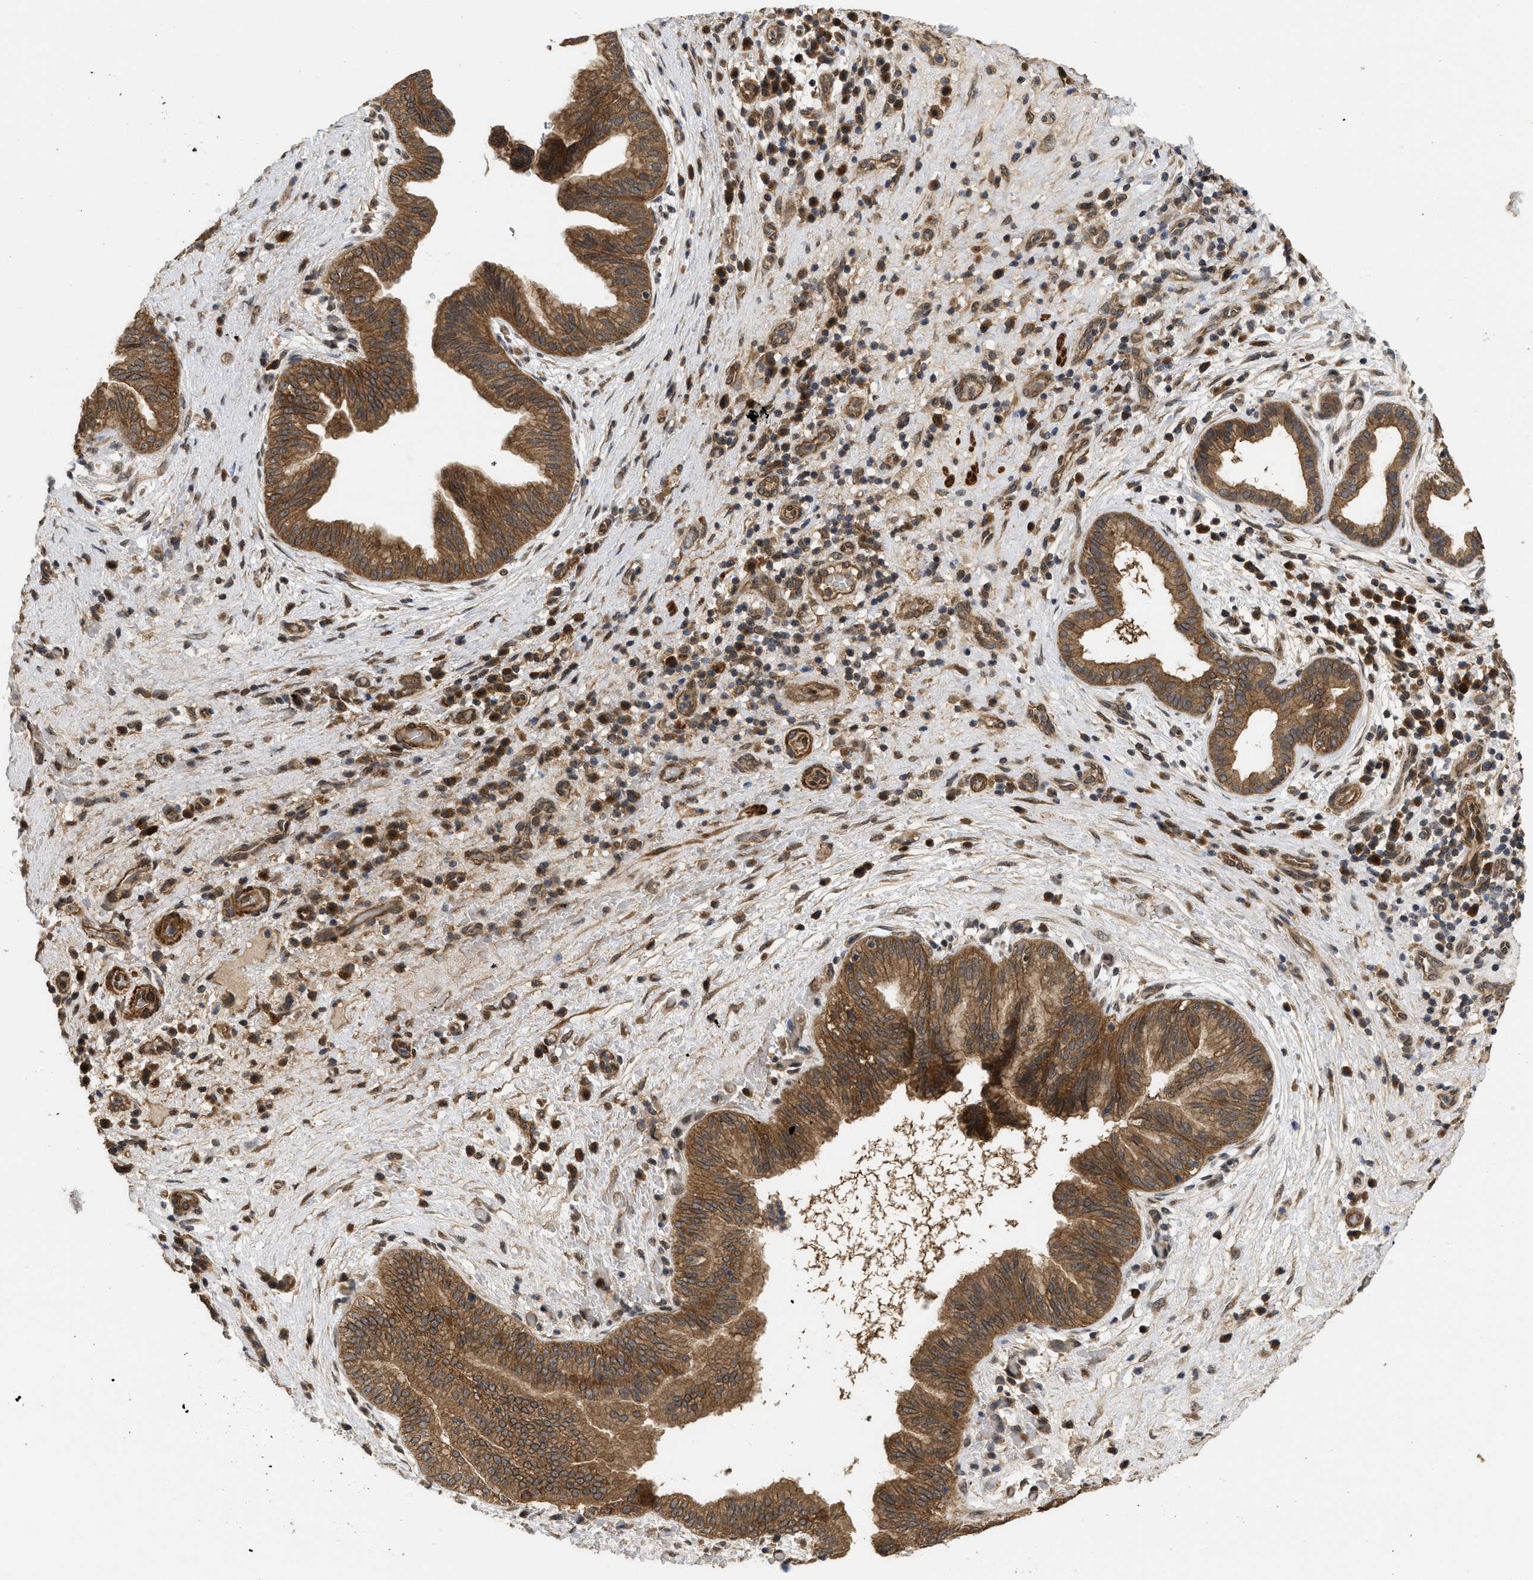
{"staining": {"intensity": "moderate", "quantity": ">75%", "location": "cytoplasmic/membranous"}, "tissue": "liver cancer", "cell_type": "Tumor cells", "image_type": "cancer", "snomed": [{"axis": "morphology", "description": "Cholangiocarcinoma"}, {"axis": "topography", "description": "Liver"}], "caption": "This is an image of immunohistochemistry staining of liver cancer (cholangiocarcinoma), which shows moderate staining in the cytoplasmic/membranous of tumor cells.", "gene": "FZD6", "patient": {"sex": "female", "age": 38}}